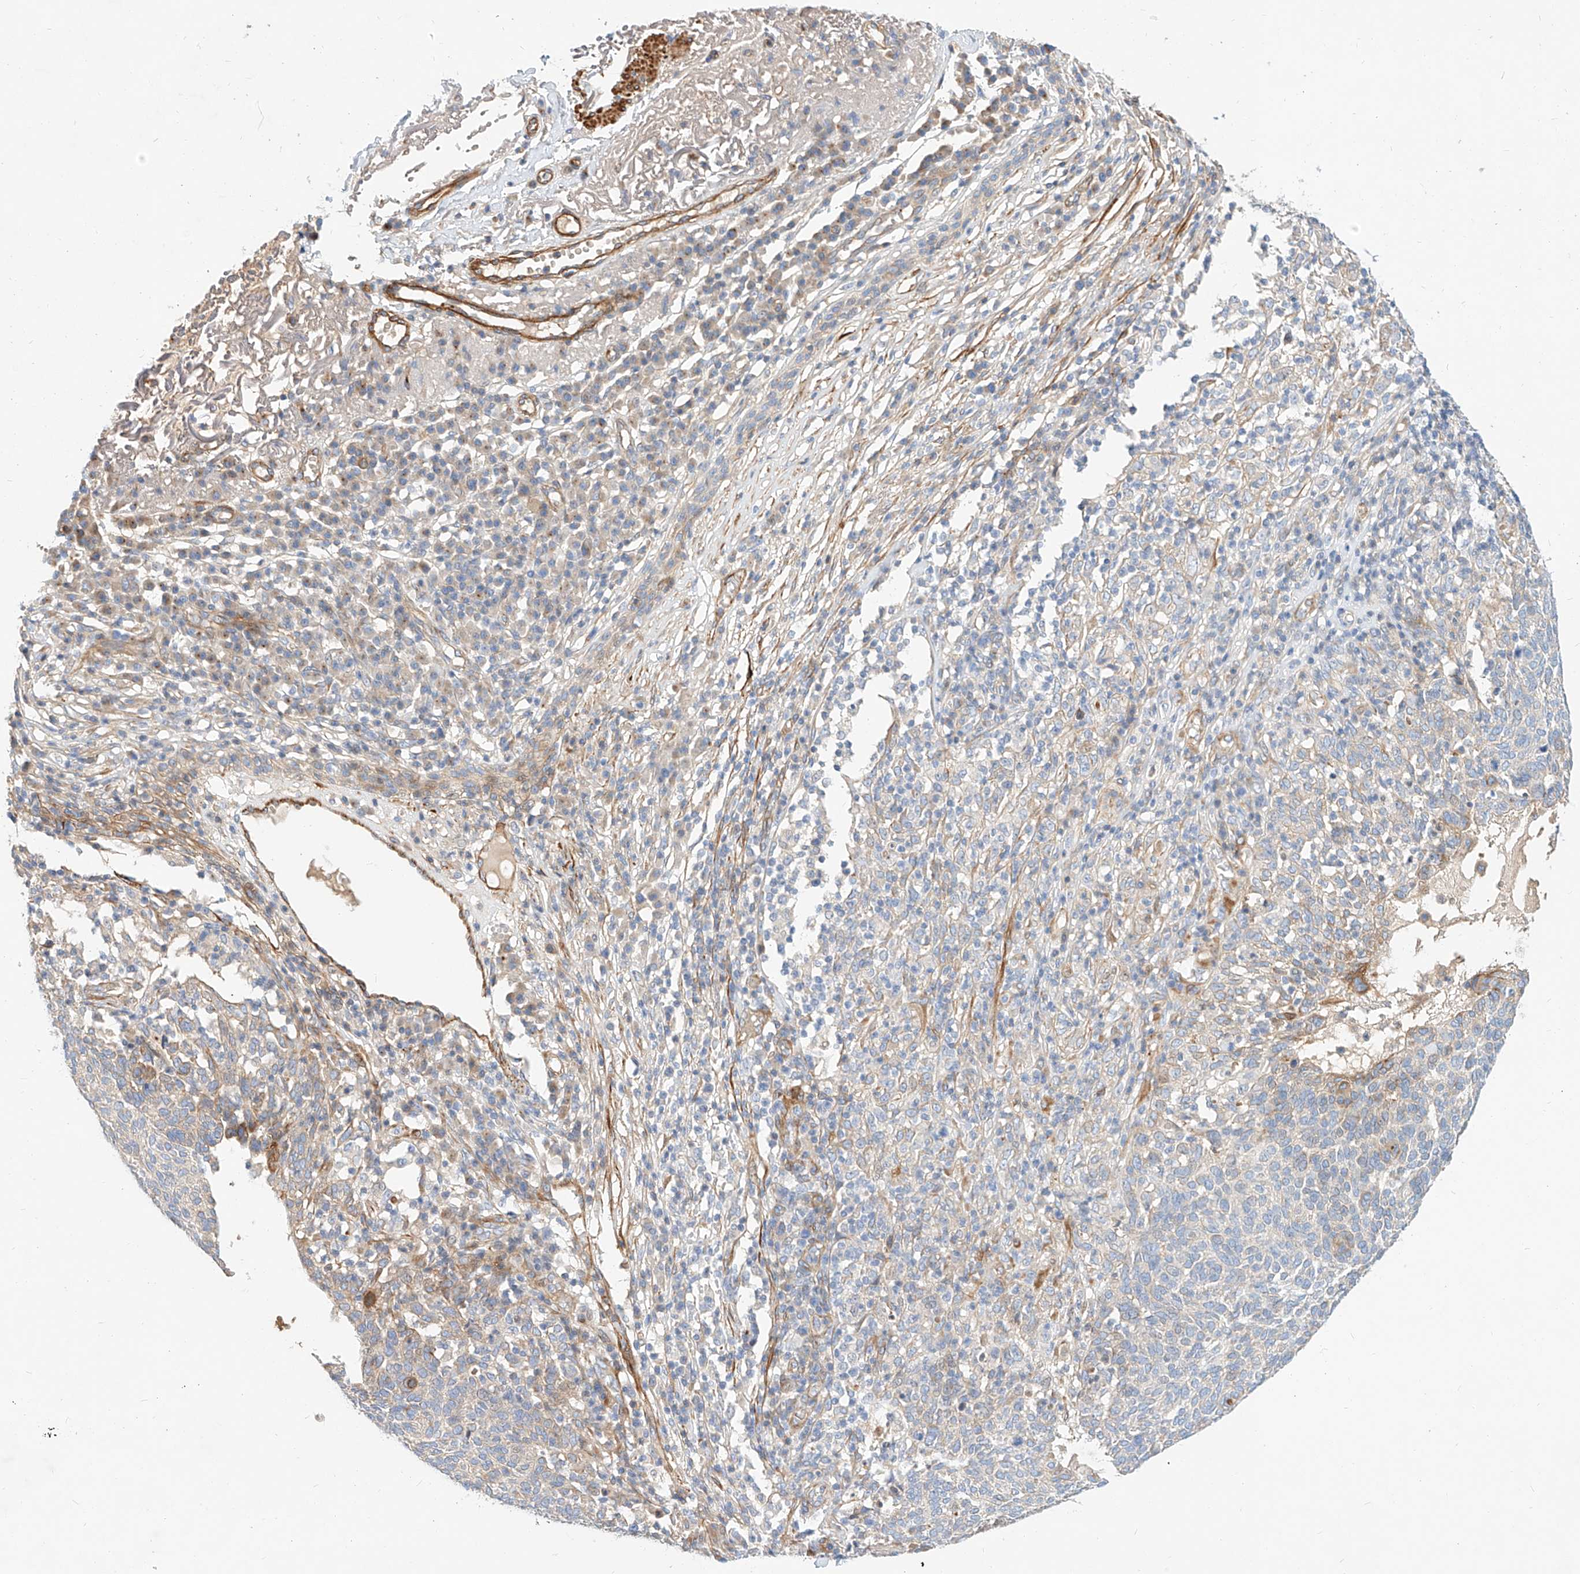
{"staining": {"intensity": "negative", "quantity": "none", "location": "none"}, "tissue": "skin cancer", "cell_type": "Tumor cells", "image_type": "cancer", "snomed": [{"axis": "morphology", "description": "Squamous cell carcinoma, NOS"}, {"axis": "topography", "description": "Skin"}], "caption": "Immunohistochemistry (IHC) of skin squamous cell carcinoma demonstrates no positivity in tumor cells. The staining was performed using DAB to visualize the protein expression in brown, while the nuclei were stained in blue with hematoxylin (Magnification: 20x).", "gene": "KCNH5", "patient": {"sex": "female", "age": 90}}